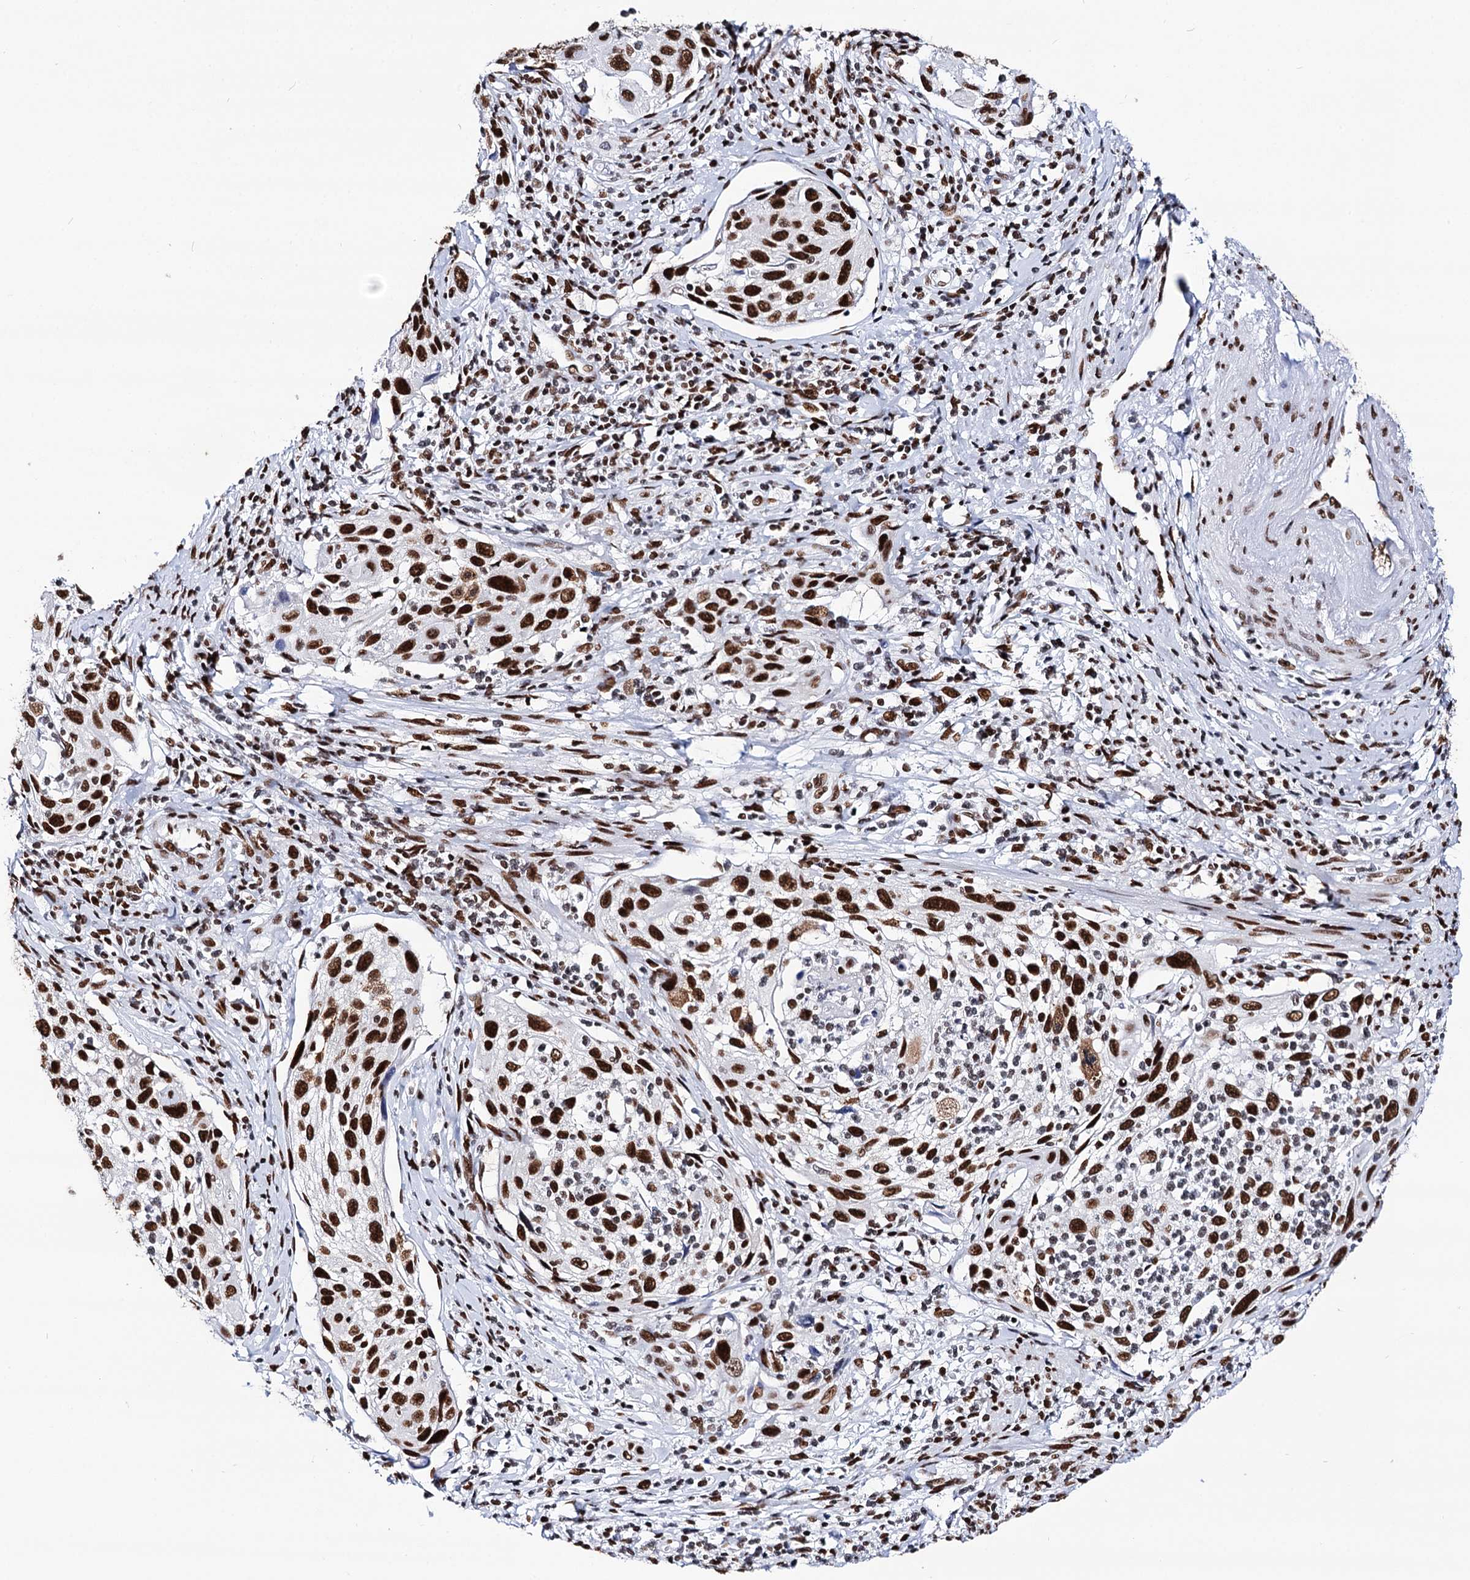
{"staining": {"intensity": "strong", "quantity": ">75%", "location": "nuclear"}, "tissue": "cervical cancer", "cell_type": "Tumor cells", "image_type": "cancer", "snomed": [{"axis": "morphology", "description": "Squamous cell carcinoma, NOS"}, {"axis": "topography", "description": "Cervix"}], "caption": "A high amount of strong nuclear expression is identified in about >75% of tumor cells in cervical cancer tissue.", "gene": "MATR3", "patient": {"sex": "female", "age": 70}}